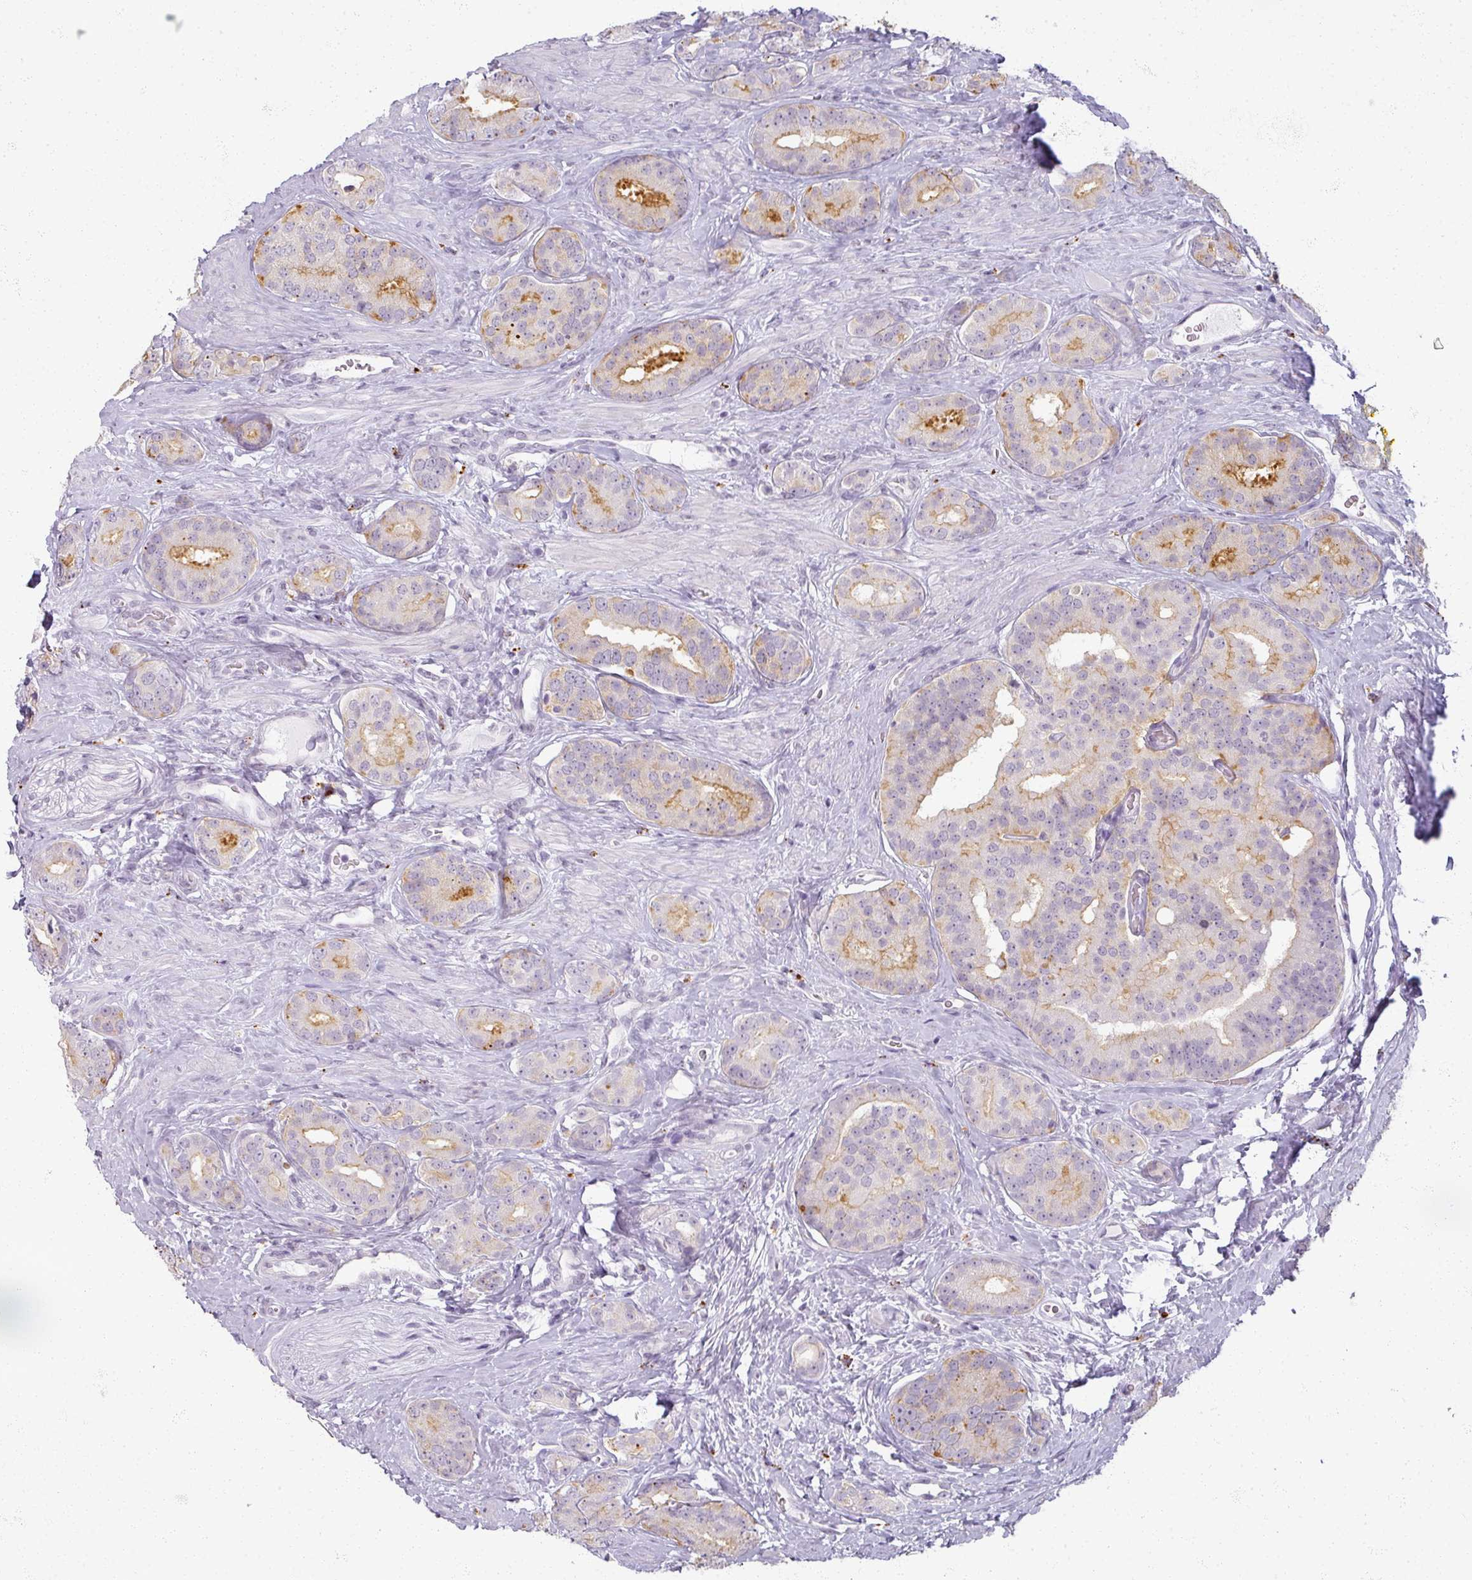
{"staining": {"intensity": "moderate", "quantity": "25%-75%", "location": "cytoplasmic/membranous"}, "tissue": "prostate cancer", "cell_type": "Tumor cells", "image_type": "cancer", "snomed": [{"axis": "morphology", "description": "Adenocarcinoma, High grade"}, {"axis": "topography", "description": "Prostate"}], "caption": "A brown stain shows moderate cytoplasmic/membranous expression of a protein in prostate high-grade adenocarcinoma tumor cells.", "gene": "RFPL2", "patient": {"sex": "male", "age": 63}}